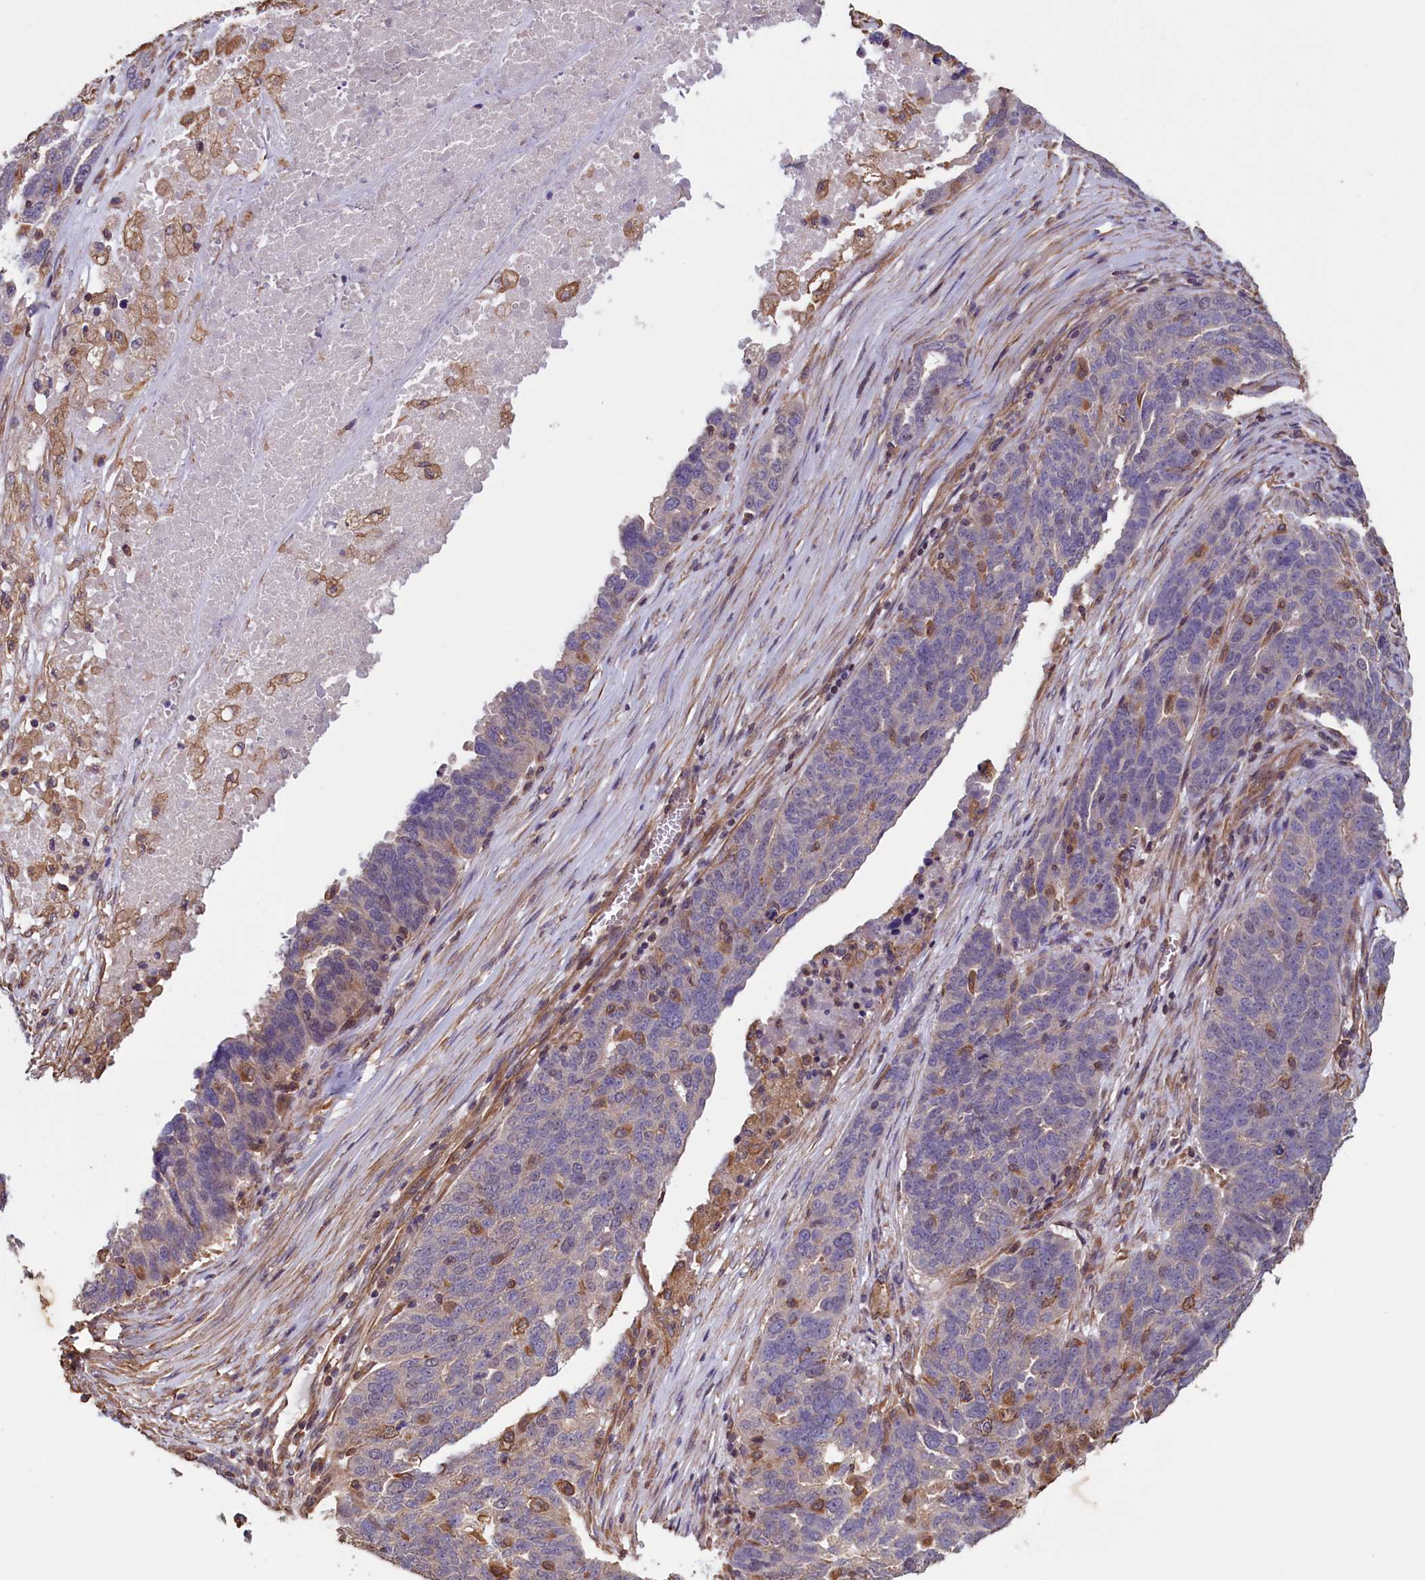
{"staining": {"intensity": "negative", "quantity": "none", "location": "none"}, "tissue": "ovarian cancer", "cell_type": "Tumor cells", "image_type": "cancer", "snomed": [{"axis": "morphology", "description": "Cystadenocarcinoma, serous, NOS"}, {"axis": "topography", "description": "Ovary"}], "caption": "This is a histopathology image of immunohistochemistry staining of ovarian cancer (serous cystadenocarcinoma), which shows no staining in tumor cells. Brightfield microscopy of immunohistochemistry stained with DAB (brown) and hematoxylin (blue), captured at high magnification.", "gene": "DAPK3", "patient": {"sex": "female", "age": 59}}